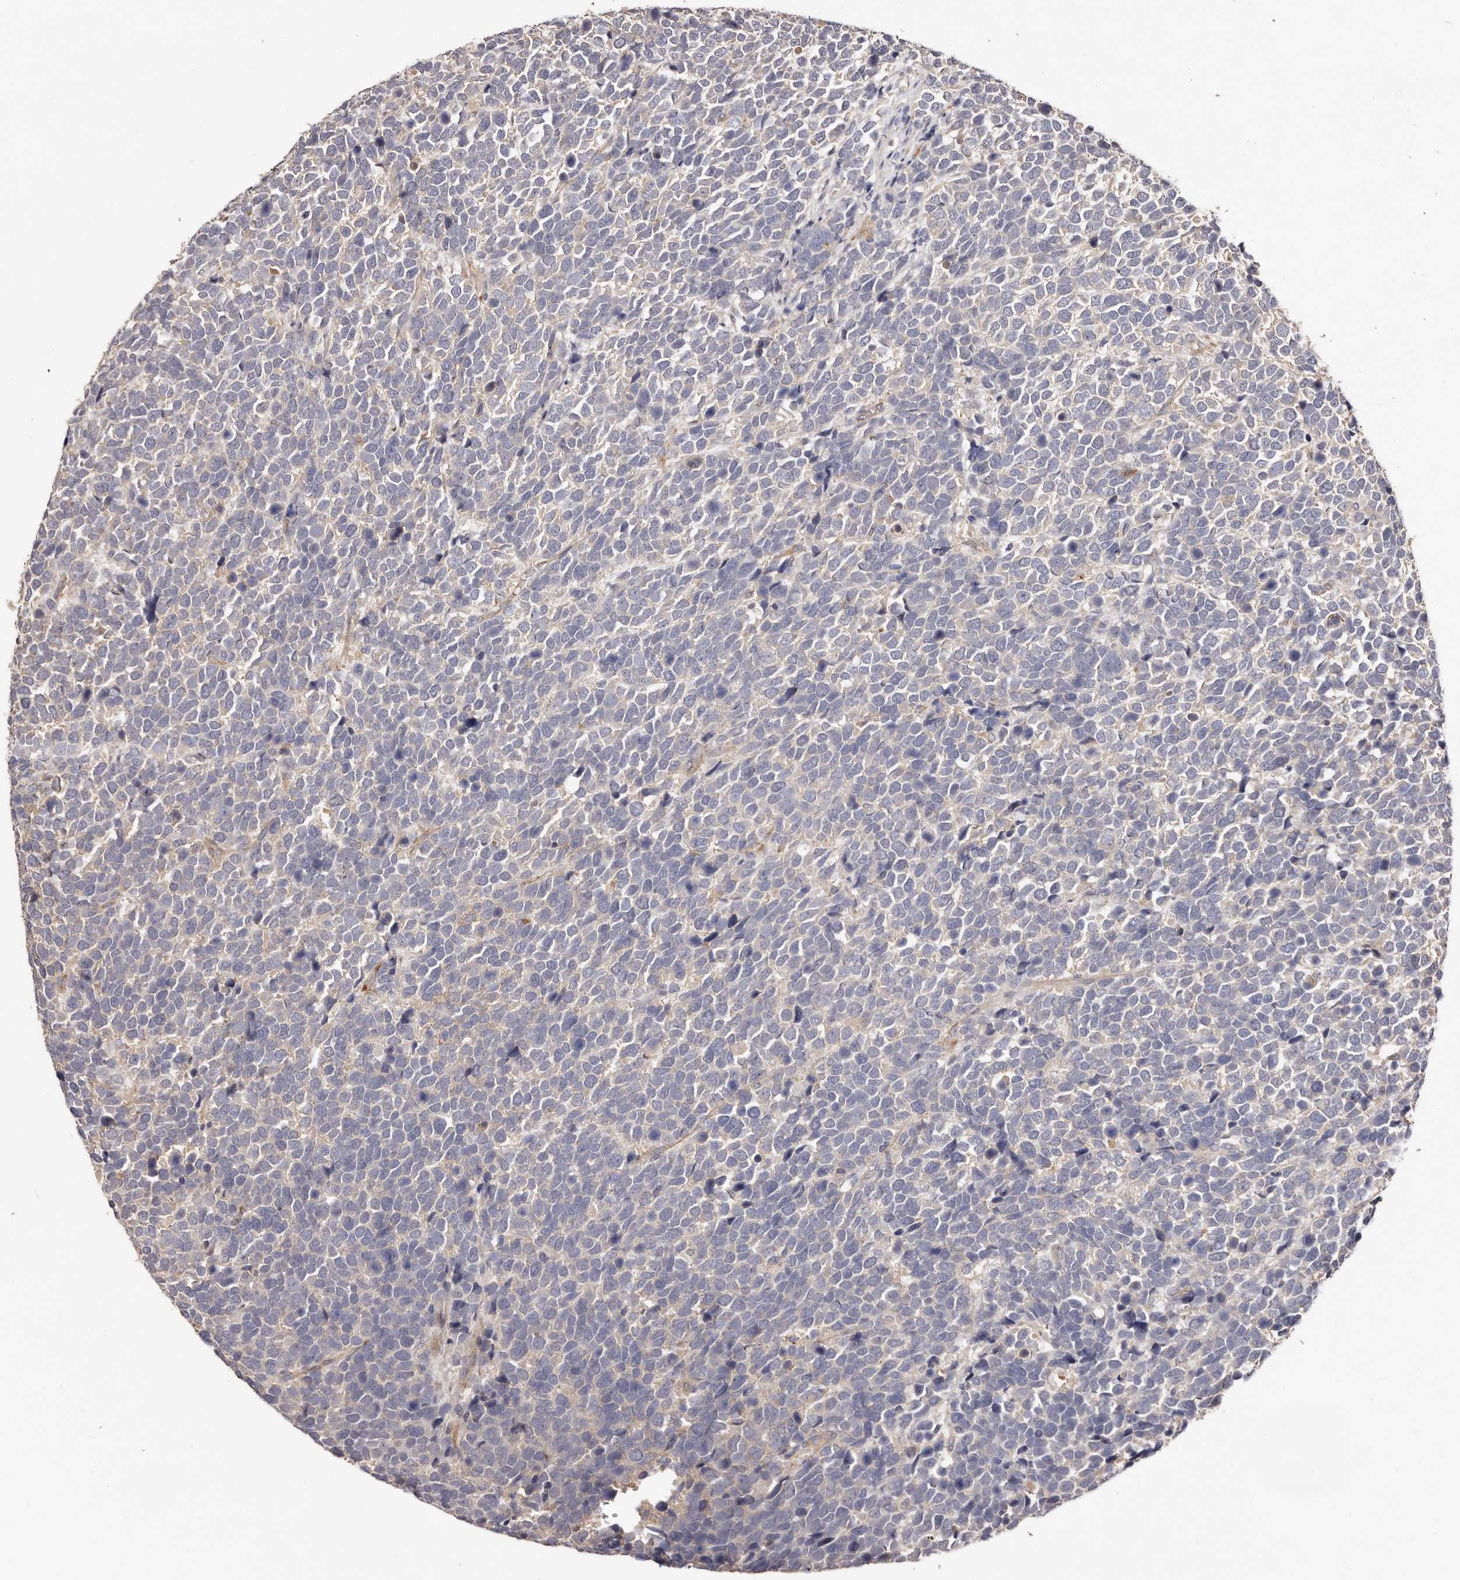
{"staining": {"intensity": "negative", "quantity": "none", "location": "none"}, "tissue": "urothelial cancer", "cell_type": "Tumor cells", "image_type": "cancer", "snomed": [{"axis": "morphology", "description": "Urothelial carcinoma, High grade"}, {"axis": "topography", "description": "Urinary bladder"}], "caption": "The micrograph displays no significant positivity in tumor cells of urothelial cancer. (DAB (3,3'-diaminobenzidine) IHC, high magnification).", "gene": "CCL14", "patient": {"sex": "female", "age": 82}}